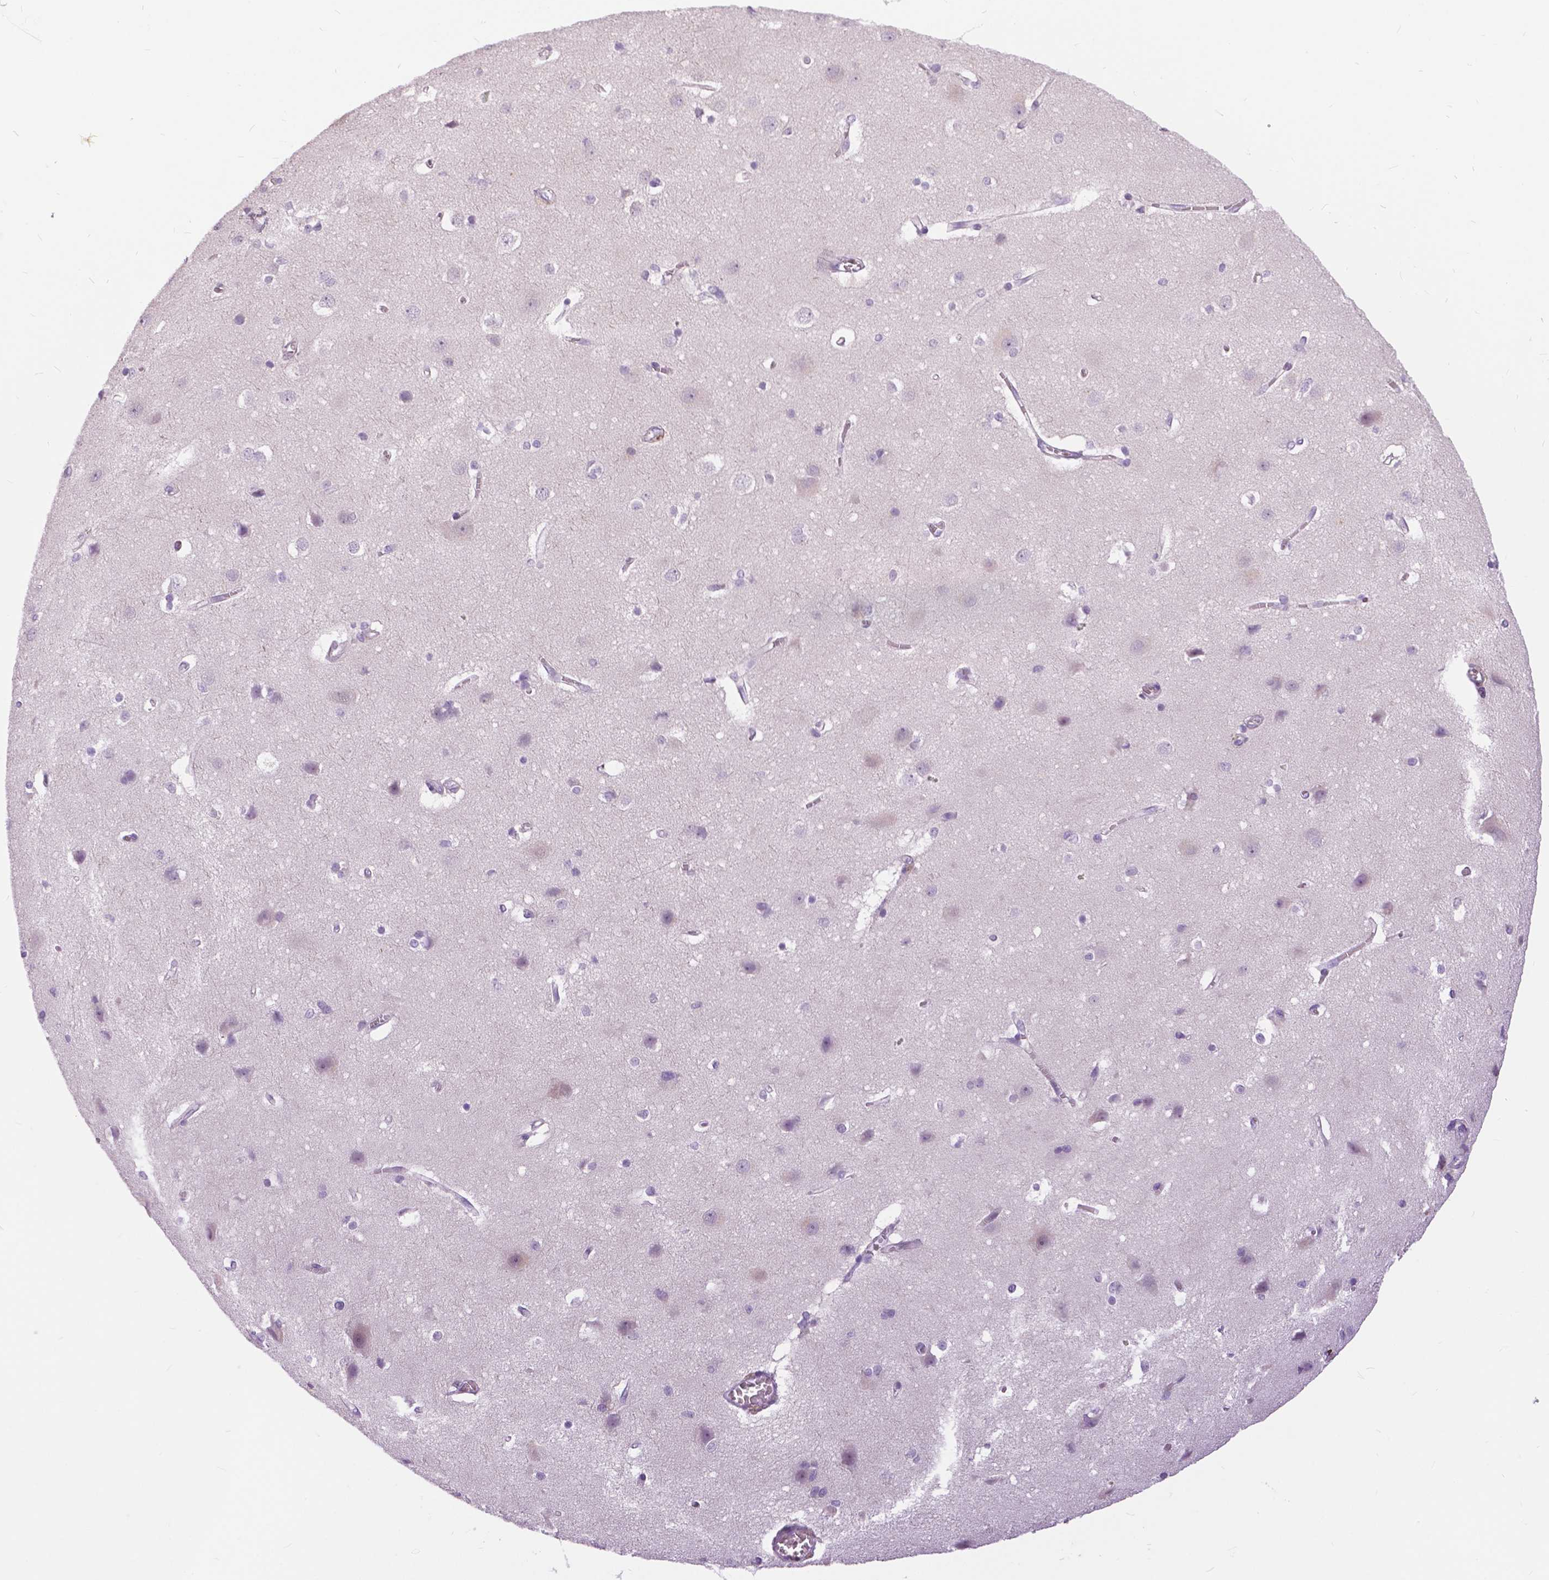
{"staining": {"intensity": "negative", "quantity": "none", "location": "none"}, "tissue": "cerebral cortex", "cell_type": "Endothelial cells", "image_type": "normal", "snomed": [{"axis": "morphology", "description": "Normal tissue, NOS"}, {"axis": "topography", "description": "Cerebral cortex"}], "caption": "High magnification brightfield microscopy of normal cerebral cortex stained with DAB (3,3'-diaminobenzidine) (brown) and counterstained with hematoxylin (blue): endothelial cells show no significant staining.", "gene": "TP53TG5", "patient": {"sex": "male", "age": 37}}